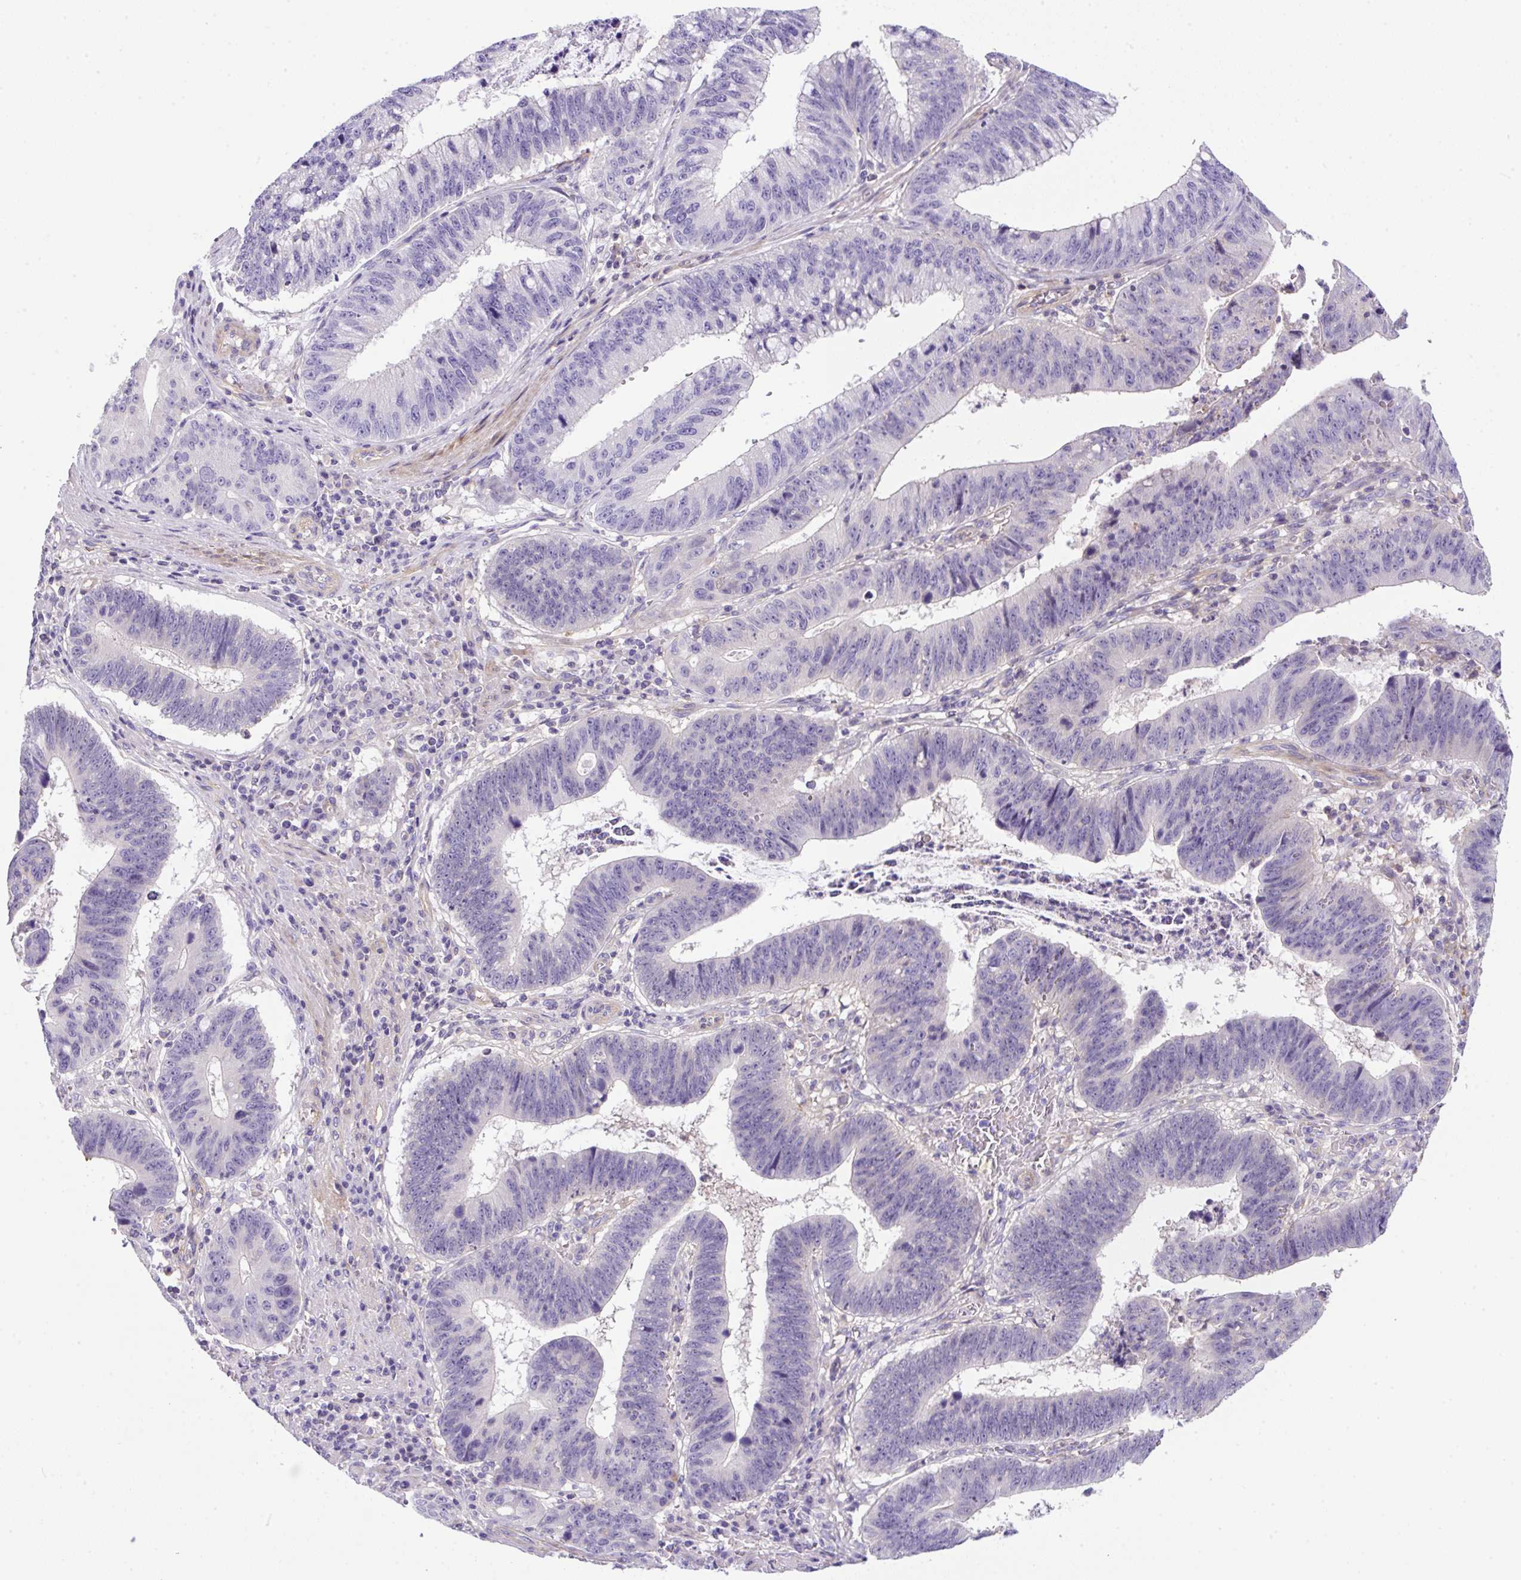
{"staining": {"intensity": "negative", "quantity": "none", "location": "none"}, "tissue": "stomach cancer", "cell_type": "Tumor cells", "image_type": "cancer", "snomed": [{"axis": "morphology", "description": "Adenocarcinoma, NOS"}, {"axis": "topography", "description": "Stomach"}], "caption": "Tumor cells show no significant protein positivity in adenocarcinoma (stomach).", "gene": "NPTN", "patient": {"sex": "male", "age": 59}}